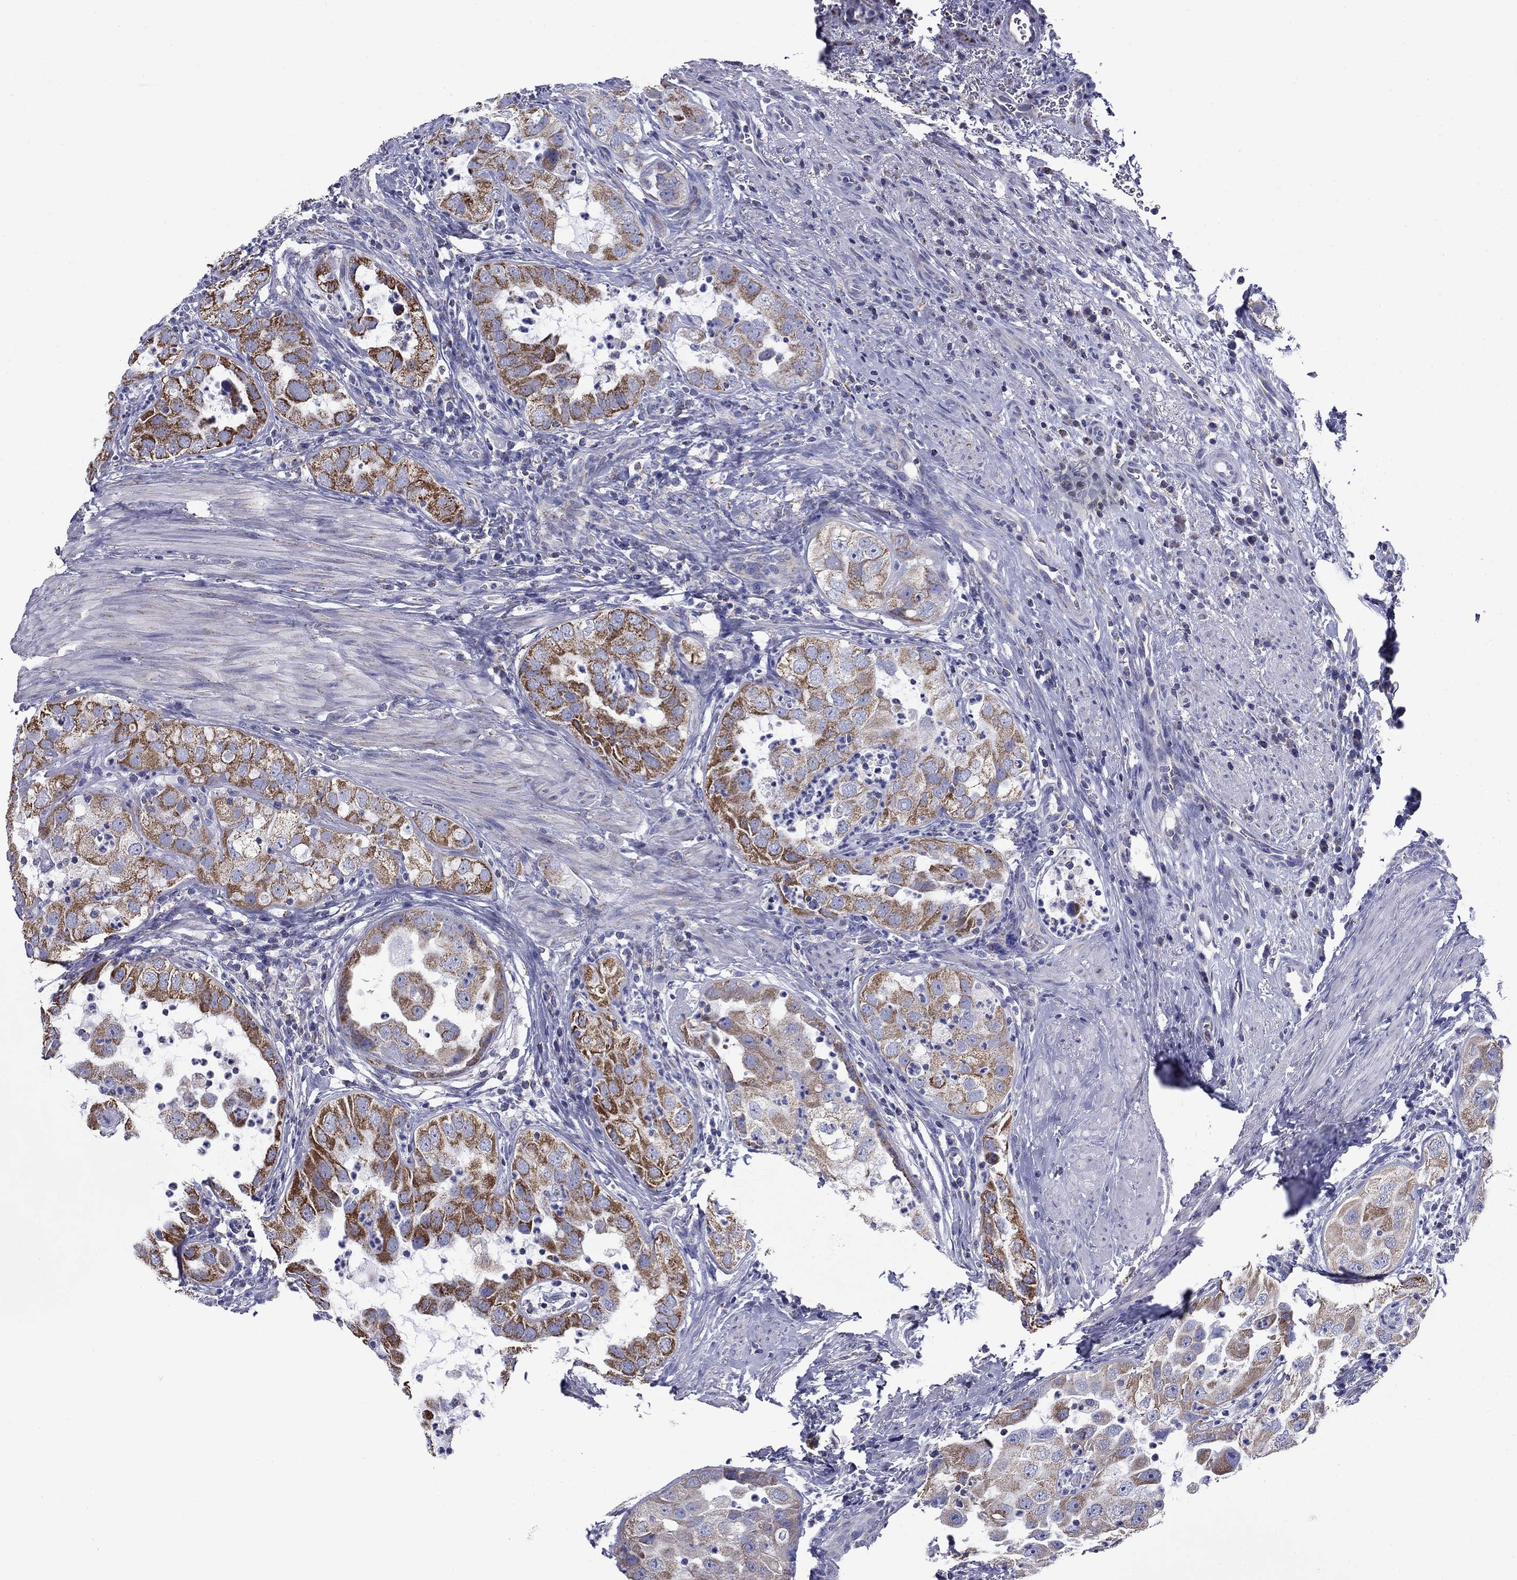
{"staining": {"intensity": "strong", "quantity": "25%-75%", "location": "cytoplasmic/membranous"}, "tissue": "urothelial cancer", "cell_type": "Tumor cells", "image_type": "cancer", "snomed": [{"axis": "morphology", "description": "Urothelial carcinoma, High grade"}, {"axis": "topography", "description": "Urinary bladder"}], "caption": "Protein analysis of urothelial cancer tissue exhibits strong cytoplasmic/membranous staining in approximately 25%-75% of tumor cells. The staining is performed using DAB brown chromogen to label protein expression. The nuclei are counter-stained blue using hematoxylin.", "gene": "ACADSB", "patient": {"sex": "female", "age": 41}}